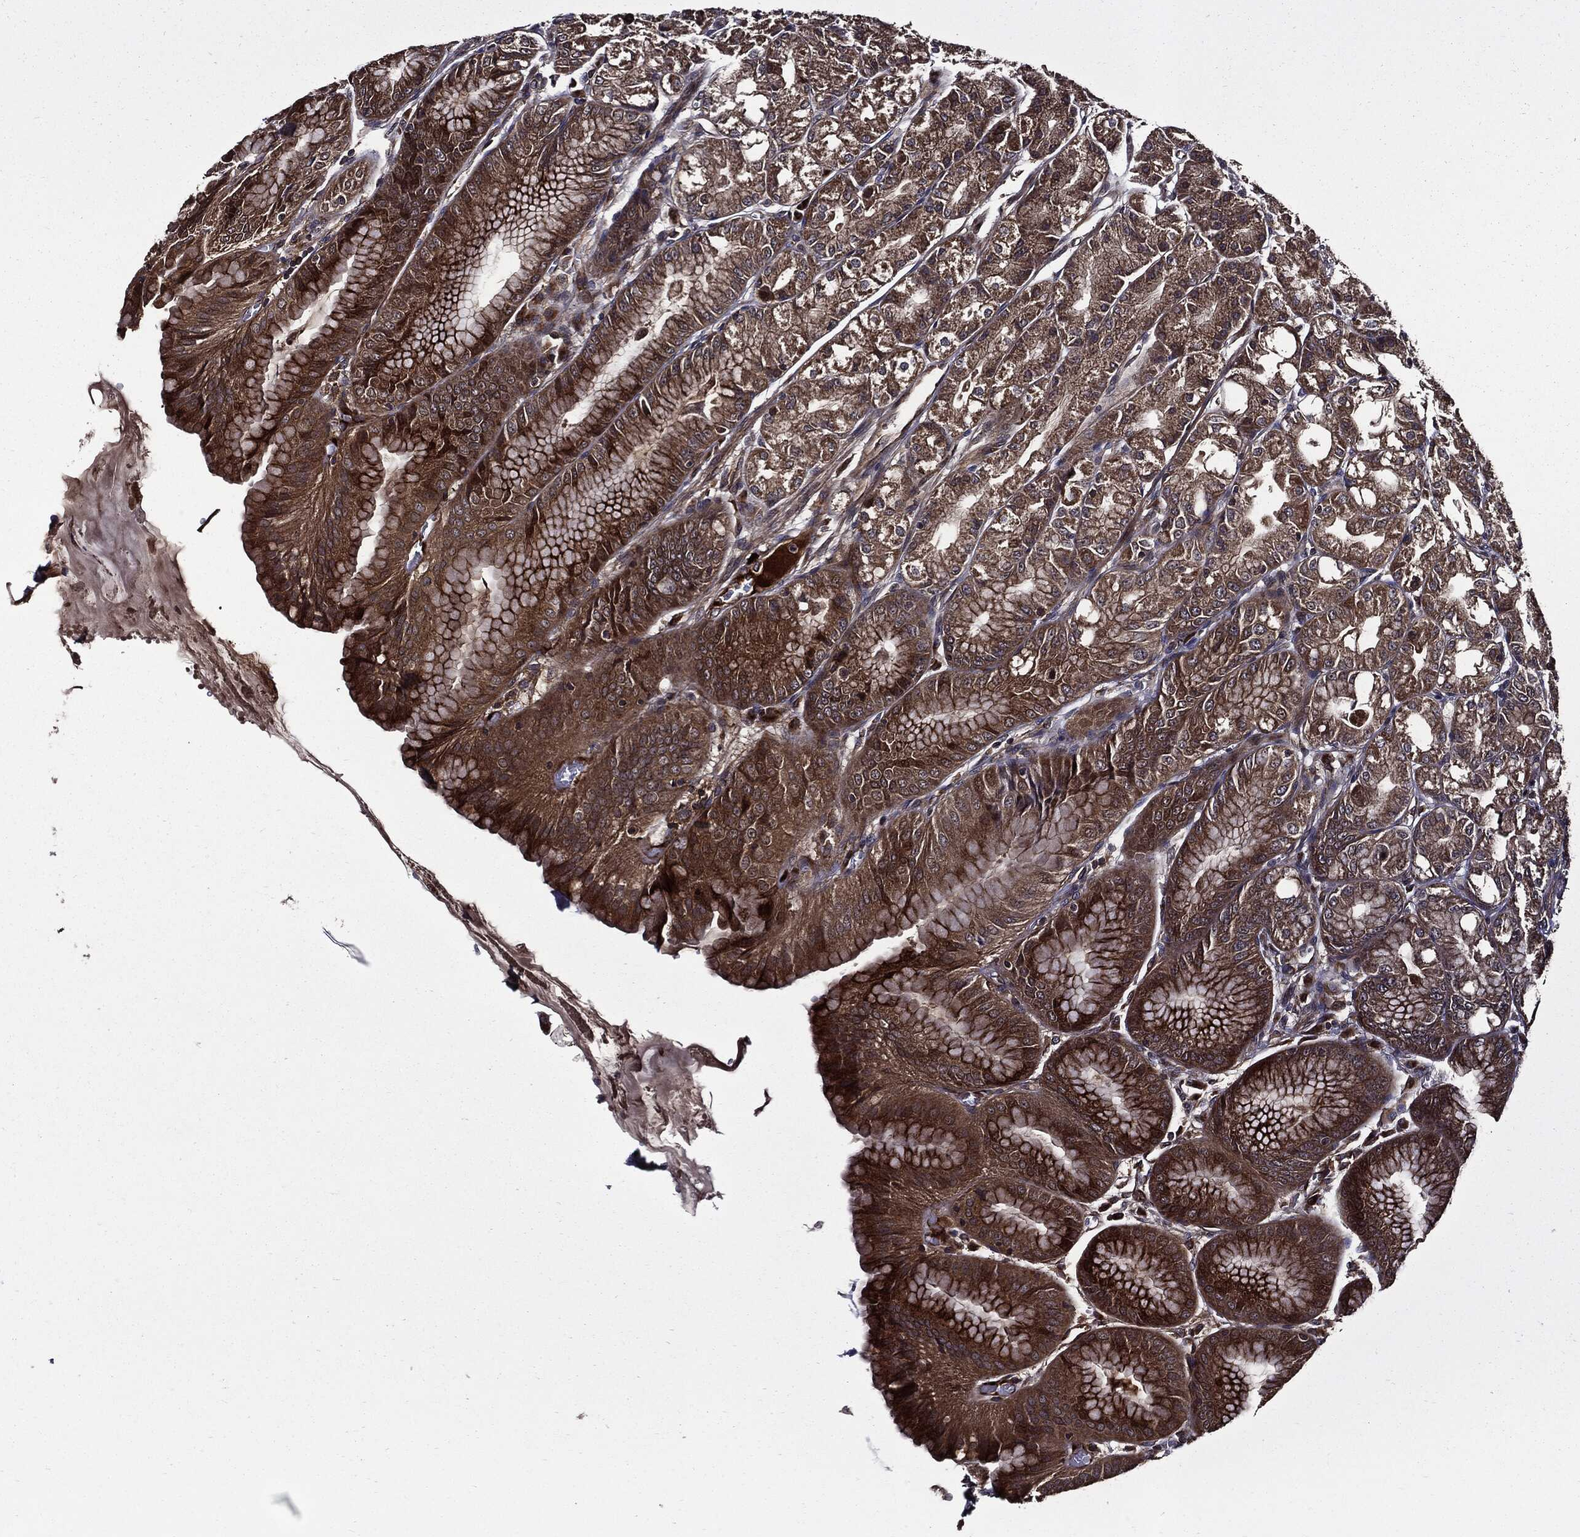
{"staining": {"intensity": "strong", "quantity": "25%-75%", "location": "cytoplasmic/membranous"}, "tissue": "stomach", "cell_type": "Glandular cells", "image_type": "normal", "snomed": [{"axis": "morphology", "description": "Normal tissue, NOS"}, {"axis": "topography", "description": "Stomach"}], "caption": "Protein staining by immunohistochemistry exhibits strong cytoplasmic/membranous positivity in about 25%-75% of glandular cells in normal stomach.", "gene": "HTT", "patient": {"sex": "male", "age": 71}}